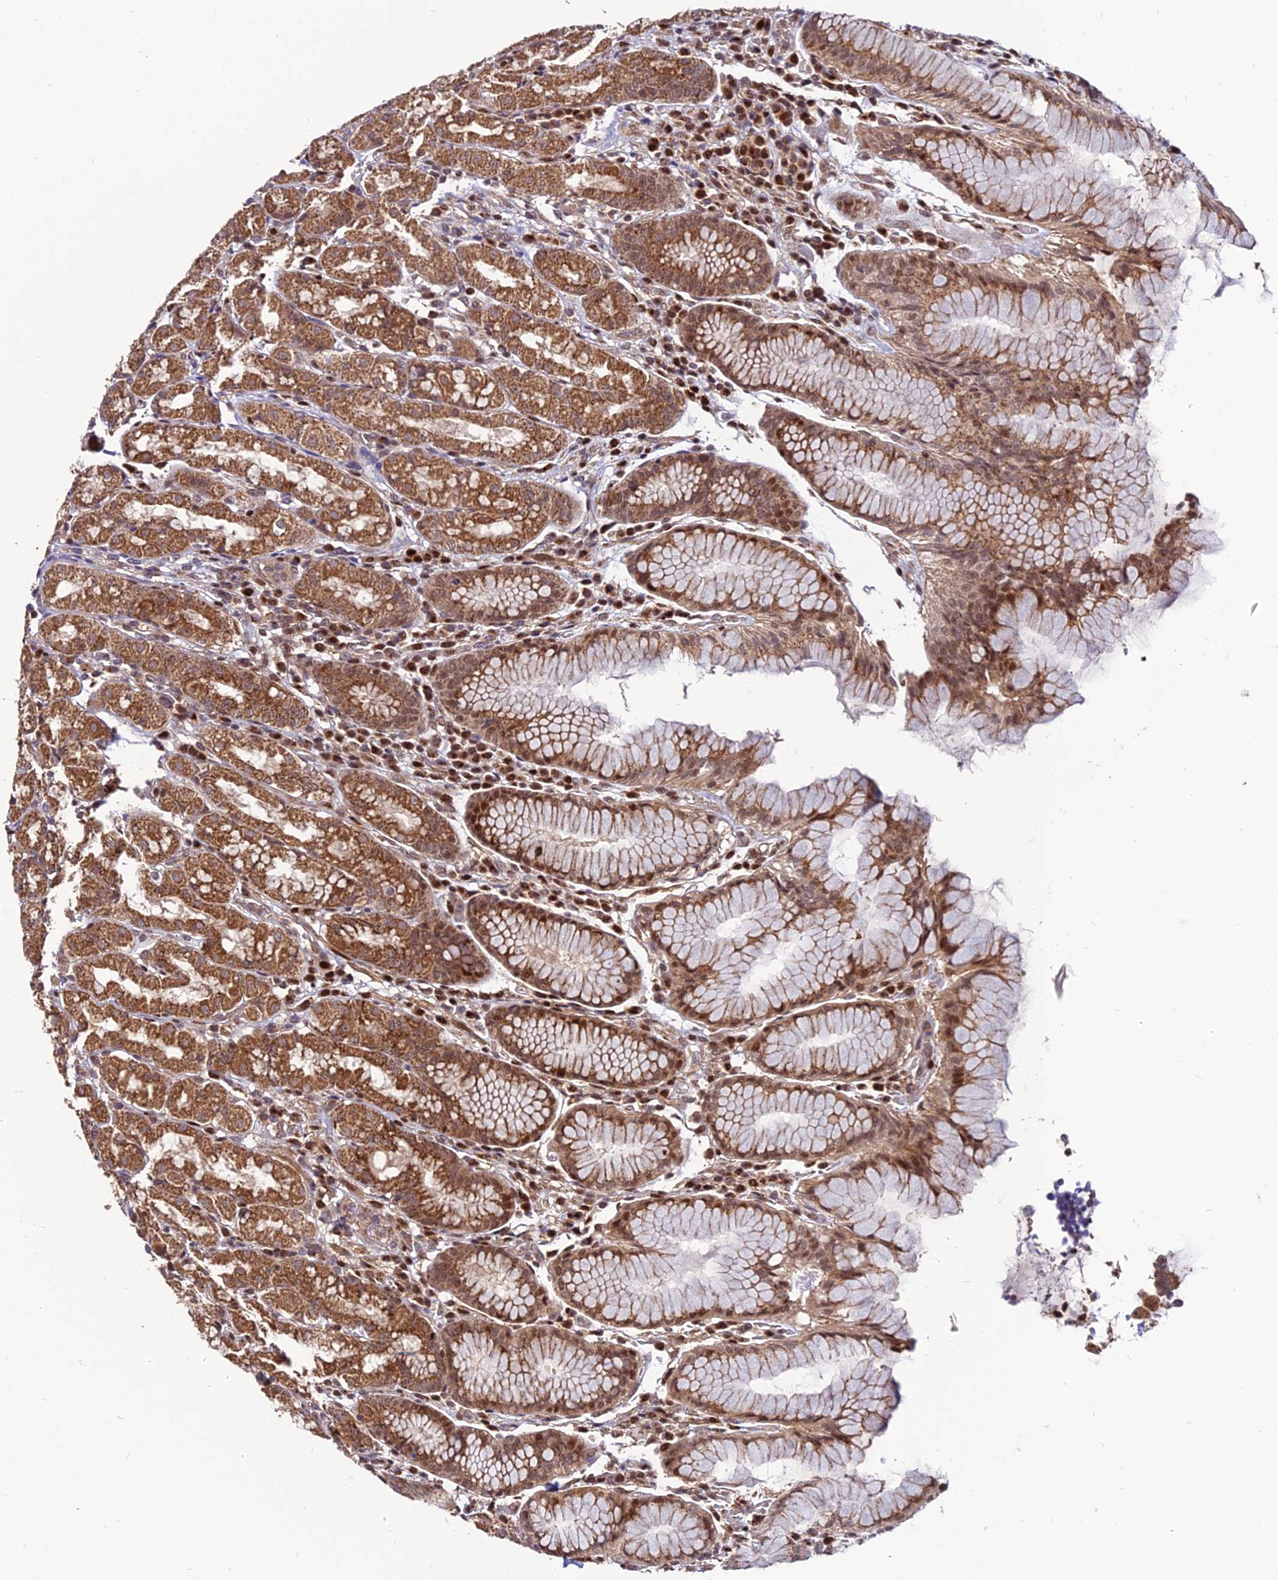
{"staining": {"intensity": "moderate", "quantity": ">75%", "location": "cytoplasmic/membranous,nuclear"}, "tissue": "stomach", "cell_type": "Glandular cells", "image_type": "normal", "snomed": [{"axis": "morphology", "description": "Normal tissue, NOS"}, {"axis": "topography", "description": "Stomach, lower"}], "caption": "Immunohistochemistry (IHC) staining of benign stomach, which displays medium levels of moderate cytoplasmic/membranous,nuclear expression in about >75% of glandular cells indicating moderate cytoplasmic/membranous,nuclear protein expression. The staining was performed using DAB (brown) for protein detection and nuclei were counterstained in hematoxylin (blue).", "gene": "CIB3", "patient": {"sex": "female", "age": 56}}